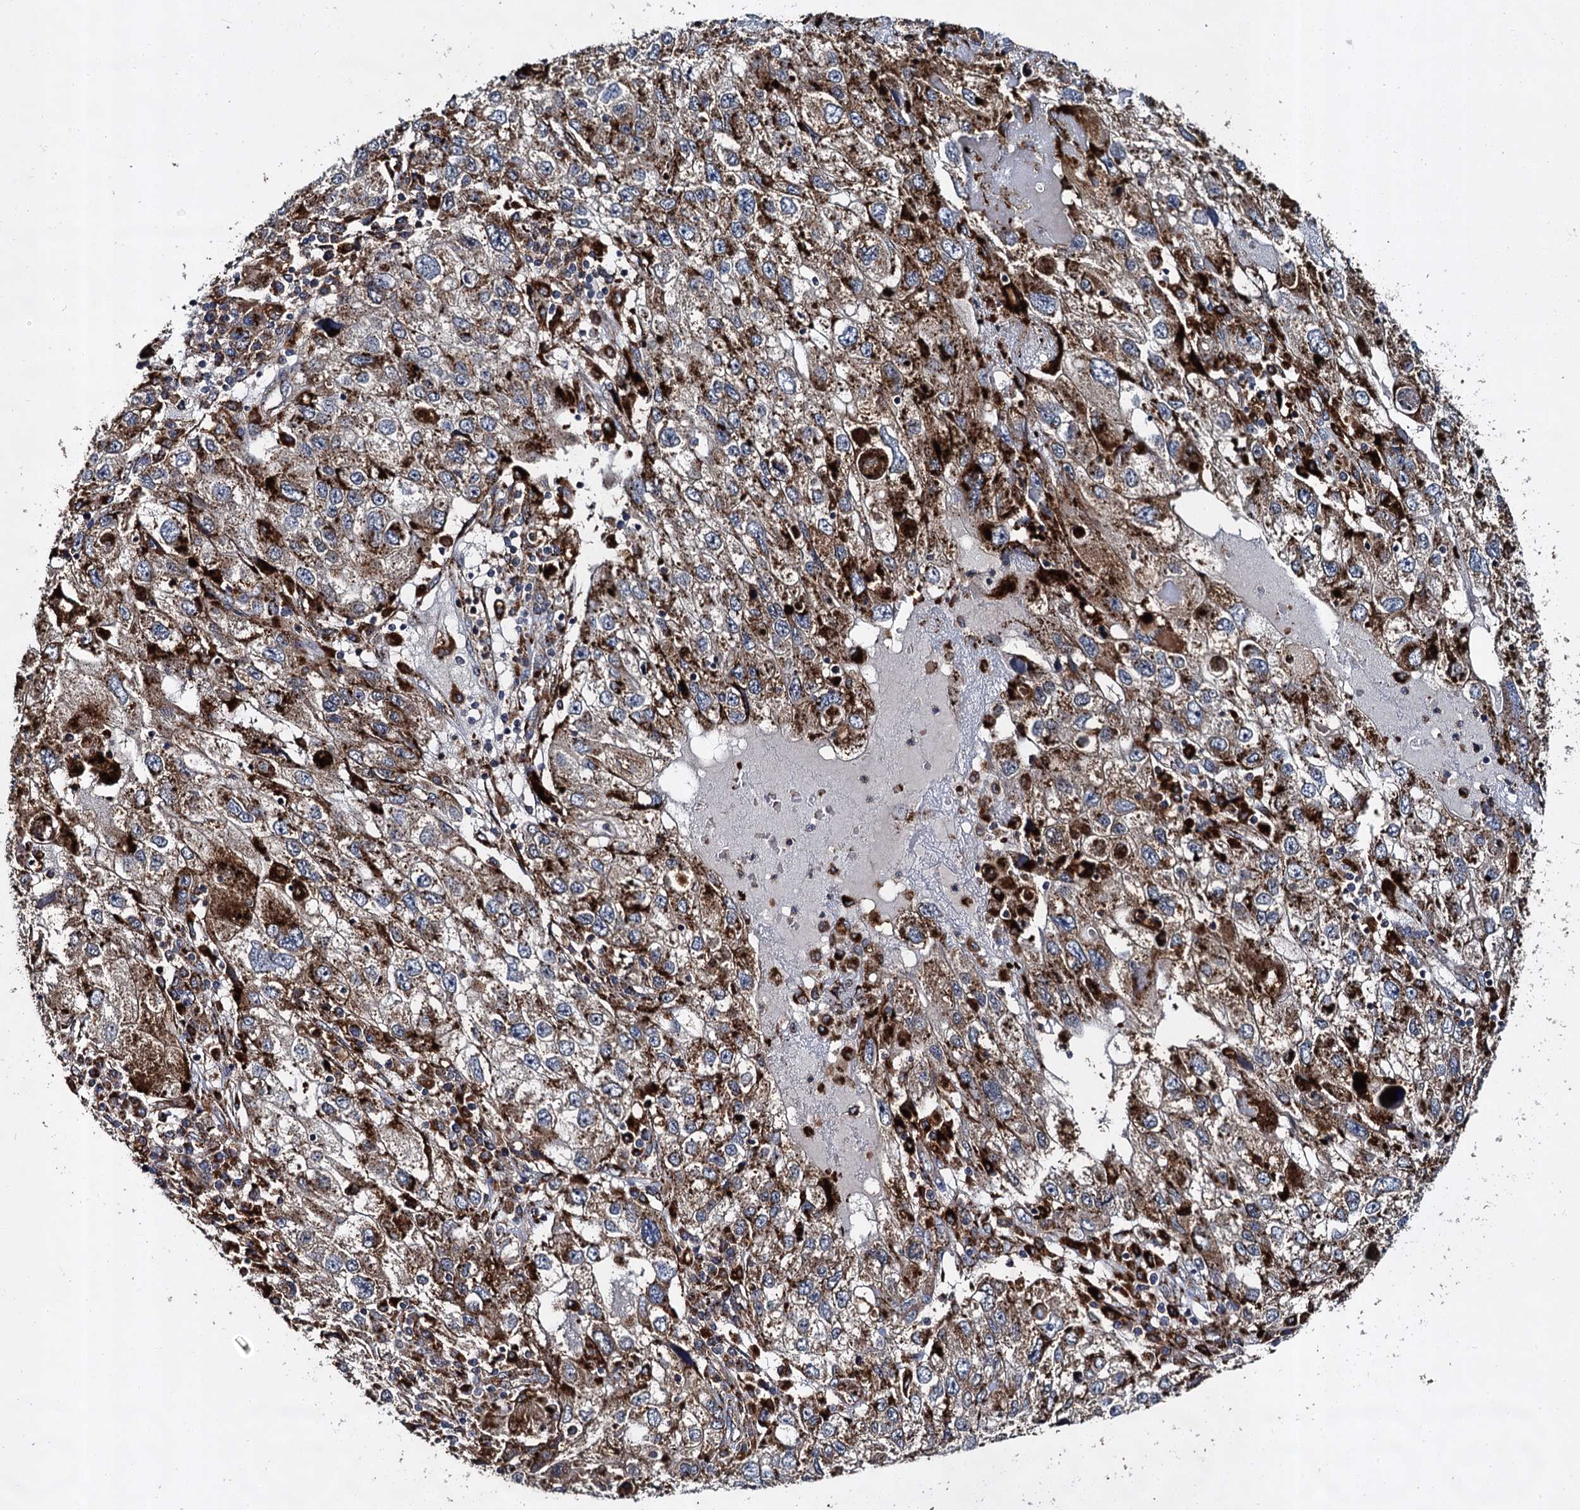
{"staining": {"intensity": "strong", "quantity": "25%-75%", "location": "cytoplasmic/membranous"}, "tissue": "endometrial cancer", "cell_type": "Tumor cells", "image_type": "cancer", "snomed": [{"axis": "morphology", "description": "Adenocarcinoma, NOS"}, {"axis": "topography", "description": "Endometrium"}], "caption": "This micrograph displays endometrial cancer (adenocarcinoma) stained with immunohistochemistry to label a protein in brown. The cytoplasmic/membranous of tumor cells show strong positivity for the protein. Nuclei are counter-stained blue.", "gene": "GBA1", "patient": {"sex": "female", "age": 49}}